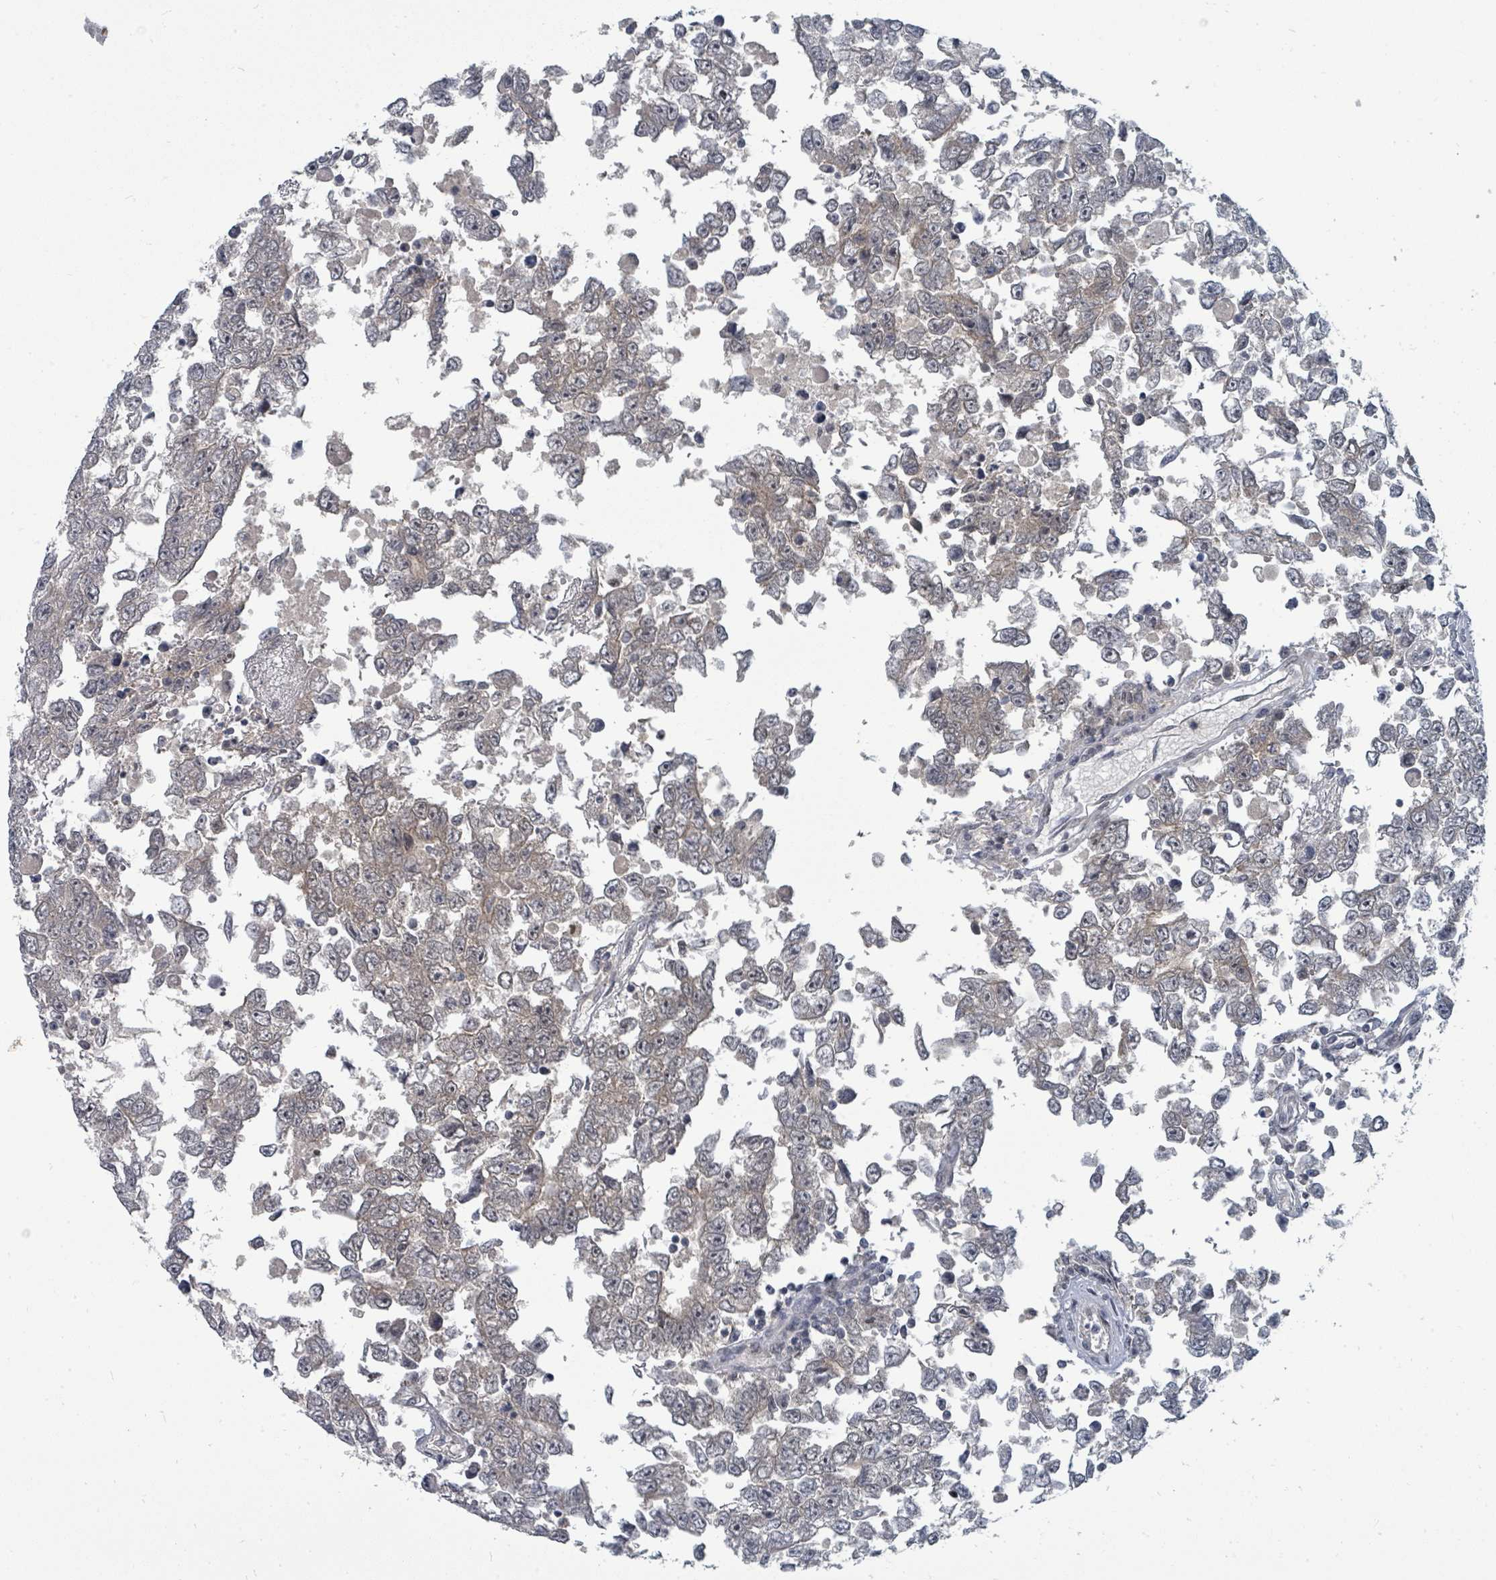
{"staining": {"intensity": "weak", "quantity": "<25%", "location": "cytoplasmic/membranous"}, "tissue": "testis cancer", "cell_type": "Tumor cells", "image_type": "cancer", "snomed": [{"axis": "morphology", "description": "Carcinoma, Embryonal, NOS"}, {"axis": "topography", "description": "Testis"}], "caption": "Immunohistochemistry (IHC) image of neoplastic tissue: human testis embryonal carcinoma stained with DAB demonstrates no significant protein staining in tumor cells.", "gene": "UCK1", "patient": {"sex": "male", "age": 25}}